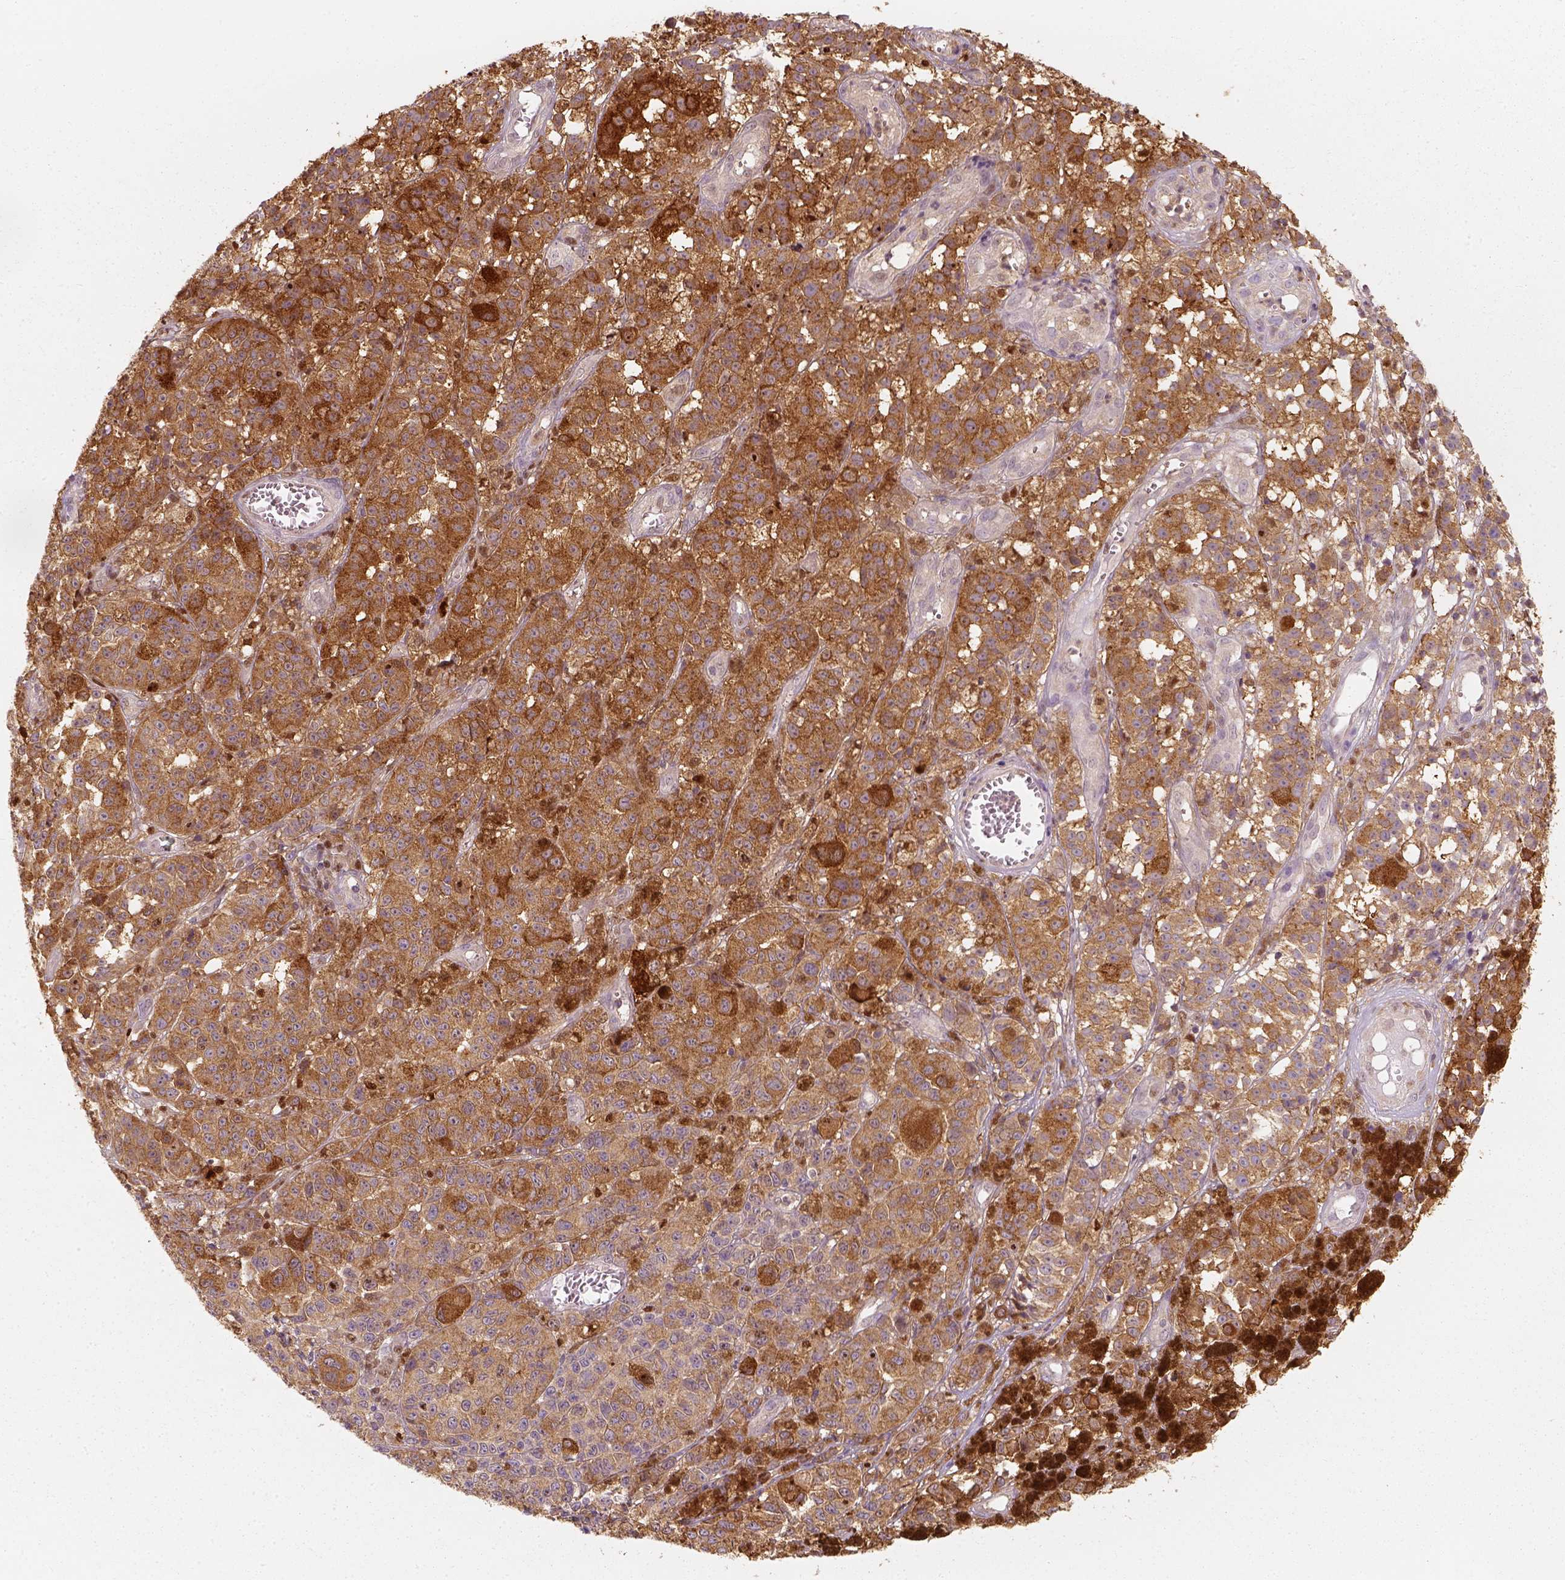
{"staining": {"intensity": "strong", "quantity": ">75%", "location": "cytoplasmic/membranous"}, "tissue": "melanoma", "cell_type": "Tumor cells", "image_type": "cancer", "snomed": [{"axis": "morphology", "description": "Malignant melanoma, NOS"}, {"axis": "topography", "description": "Skin"}], "caption": "Strong cytoplasmic/membranous expression is identified in about >75% of tumor cells in melanoma.", "gene": "SQSTM1", "patient": {"sex": "female", "age": 58}}